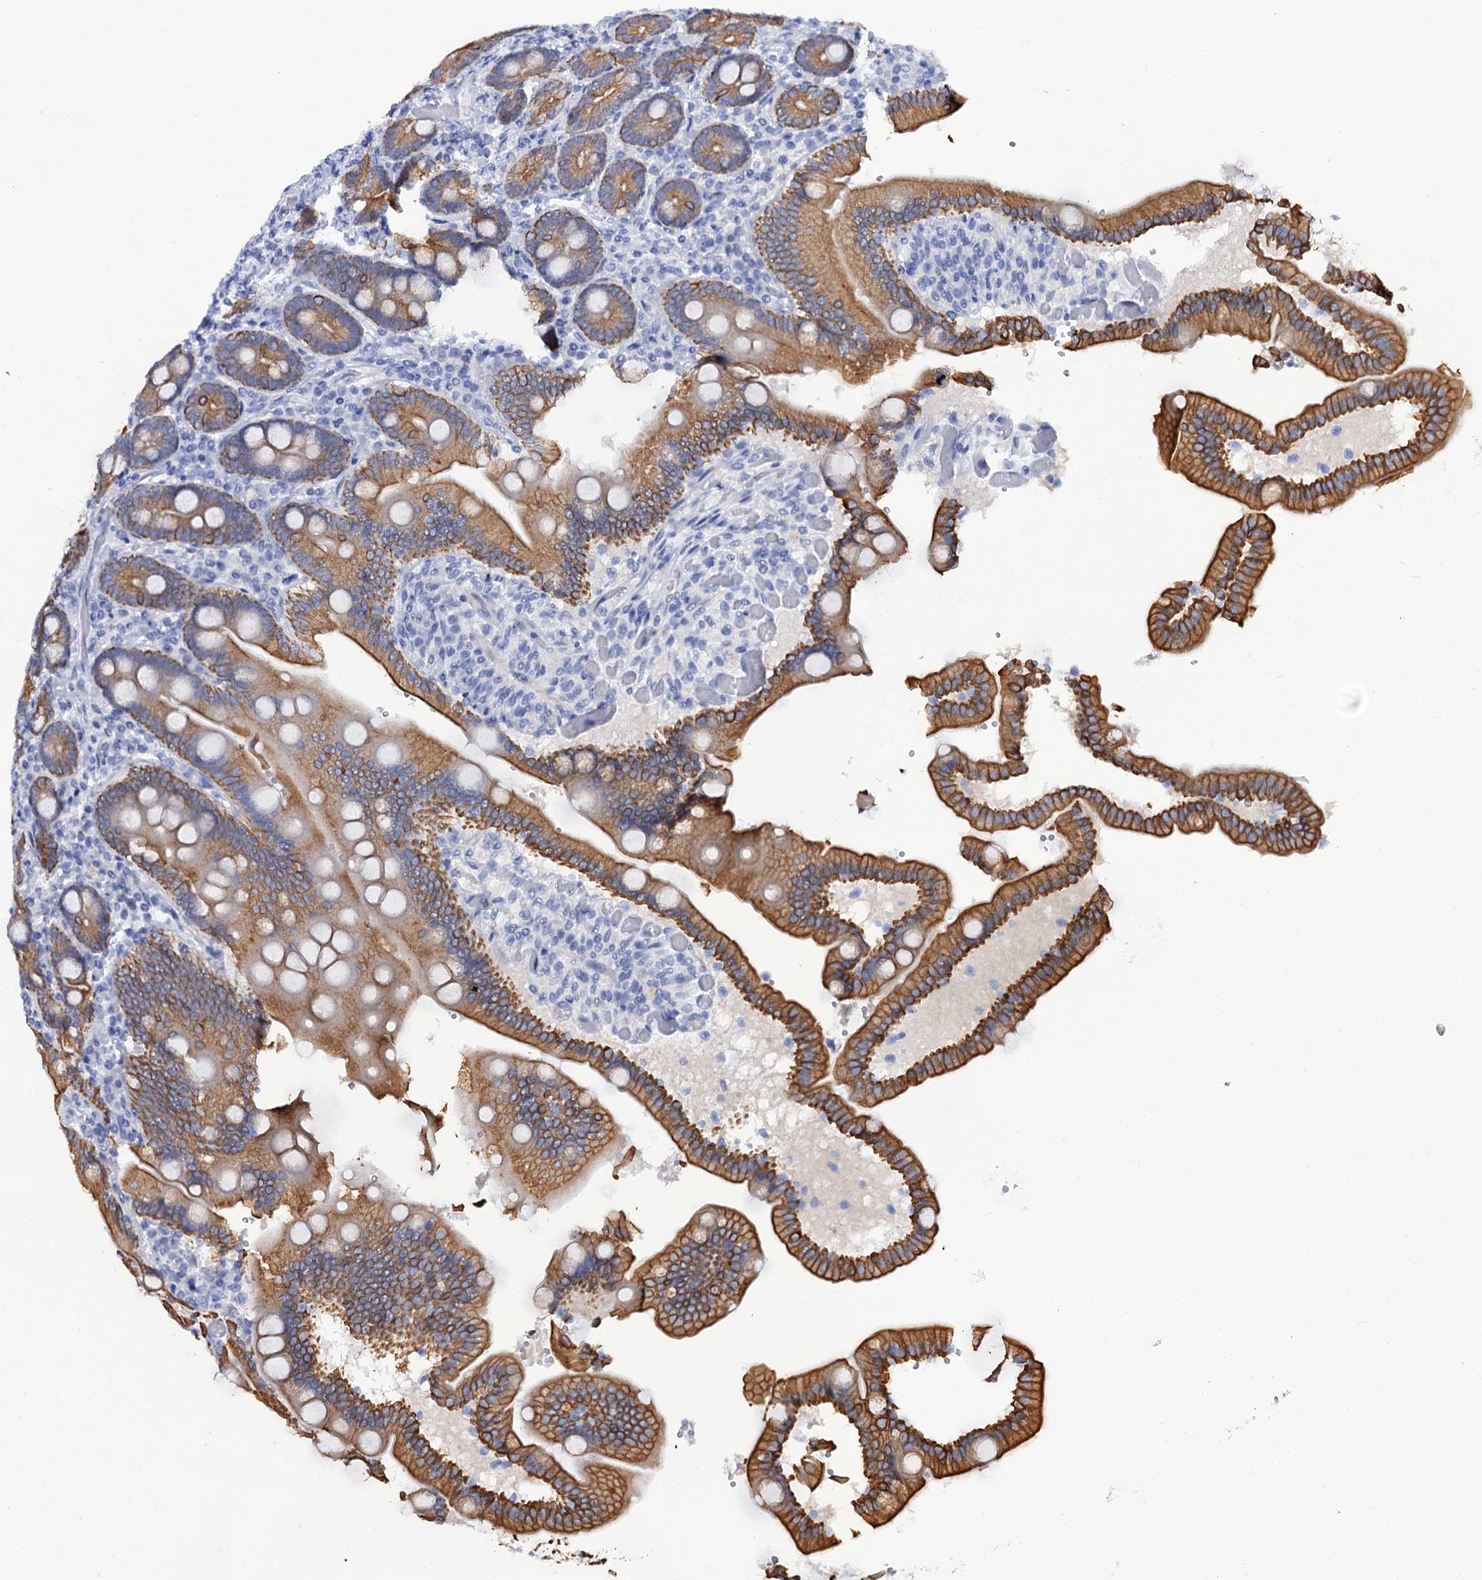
{"staining": {"intensity": "moderate", "quantity": ">75%", "location": "cytoplasmic/membranous"}, "tissue": "duodenum", "cell_type": "Glandular cells", "image_type": "normal", "snomed": [{"axis": "morphology", "description": "Normal tissue, NOS"}, {"axis": "topography", "description": "Duodenum"}], "caption": "Immunohistochemical staining of normal duodenum displays medium levels of moderate cytoplasmic/membranous expression in about >75% of glandular cells. The protein of interest is shown in brown color, while the nuclei are stained blue.", "gene": "RAB3IP", "patient": {"sex": "female", "age": 62}}